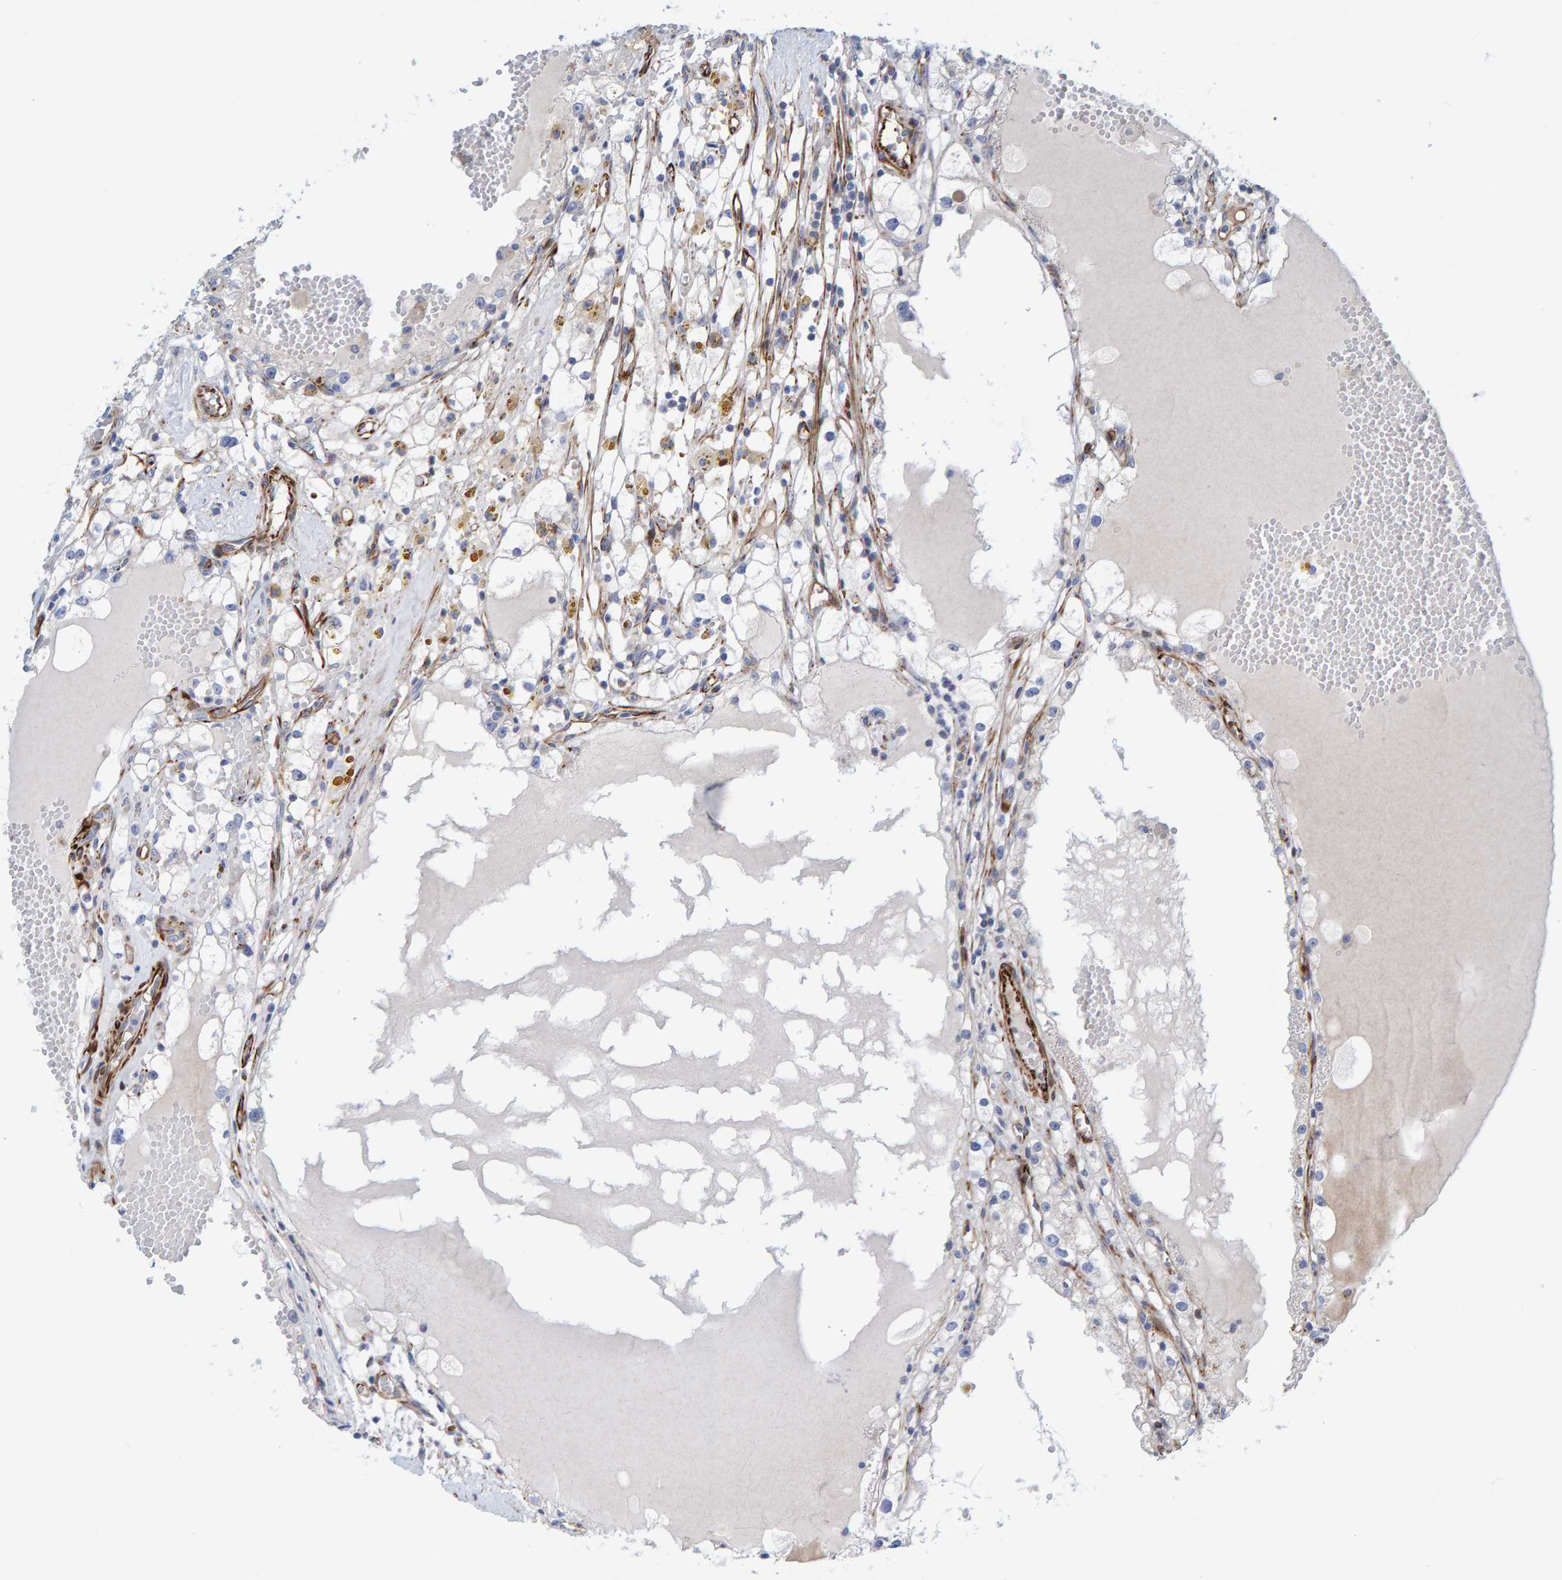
{"staining": {"intensity": "negative", "quantity": "none", "location": "none"}, "tissue": "renal cancer", "cell_type": "Tumor cells", "image_type": "cancer", "snomed": [{"axis": "morphology", "description": "Adenocarcinoma, NOS"}, {"axis": "topography", "description": "Kidney"}], "caption": "Tumor cells show no significant protein expression in renal adenocarcinoma. The staining is performed using DAB (3,3'-diaminobenzidine) brown chromogen with nuclei counter-stained in using hematoxylin.", "gene": "POLG2", "patient": {"sex": "male", "age": 56}}